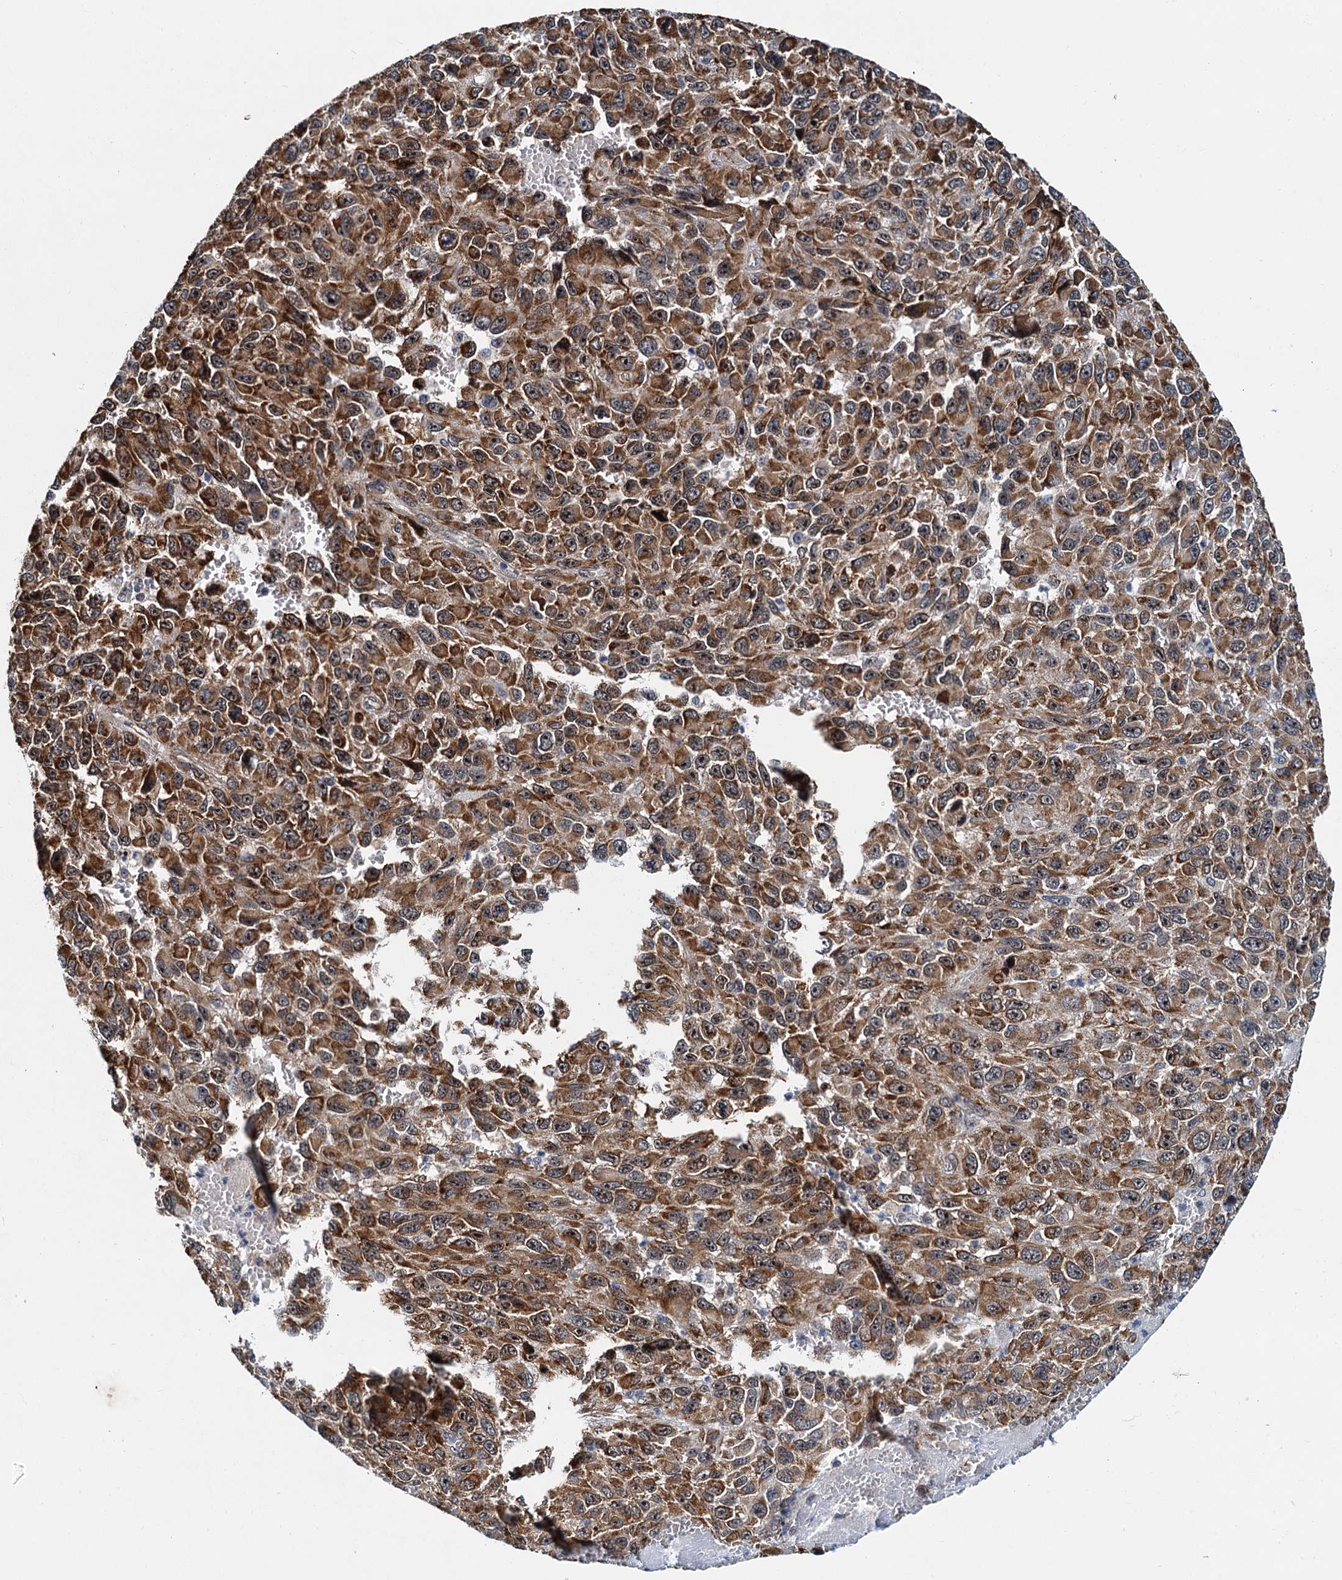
{"staining": {"intensity": "moderate", "quantity": ">75%", "location": "cytoplasmic/membranous,nuclear"}, "tissue": "melanoma", "cell_type": "Tumor cells", "image_type": "cancer", "snomed": [{"axis": "morphology", "description": "Normal tissue, NOS"}, {"axis": "morphology", "description": "Malignant melanoma, NOS"}, {"axis": "topography", "description": "Skin"}], "caption": "Moderate cytoplasmic/membranous and nuclear expression is appreciated in approximately >75% of tumor cells in melanoma. The protein of interest is stained brown, and the nuclei are stained in blue (DAB (3,3'-diaminobenzidine) IHC with brightfield microscopy, high magnification).", "gene": "DNAJC21", "patient": {"sex": "female", "age": 96}}